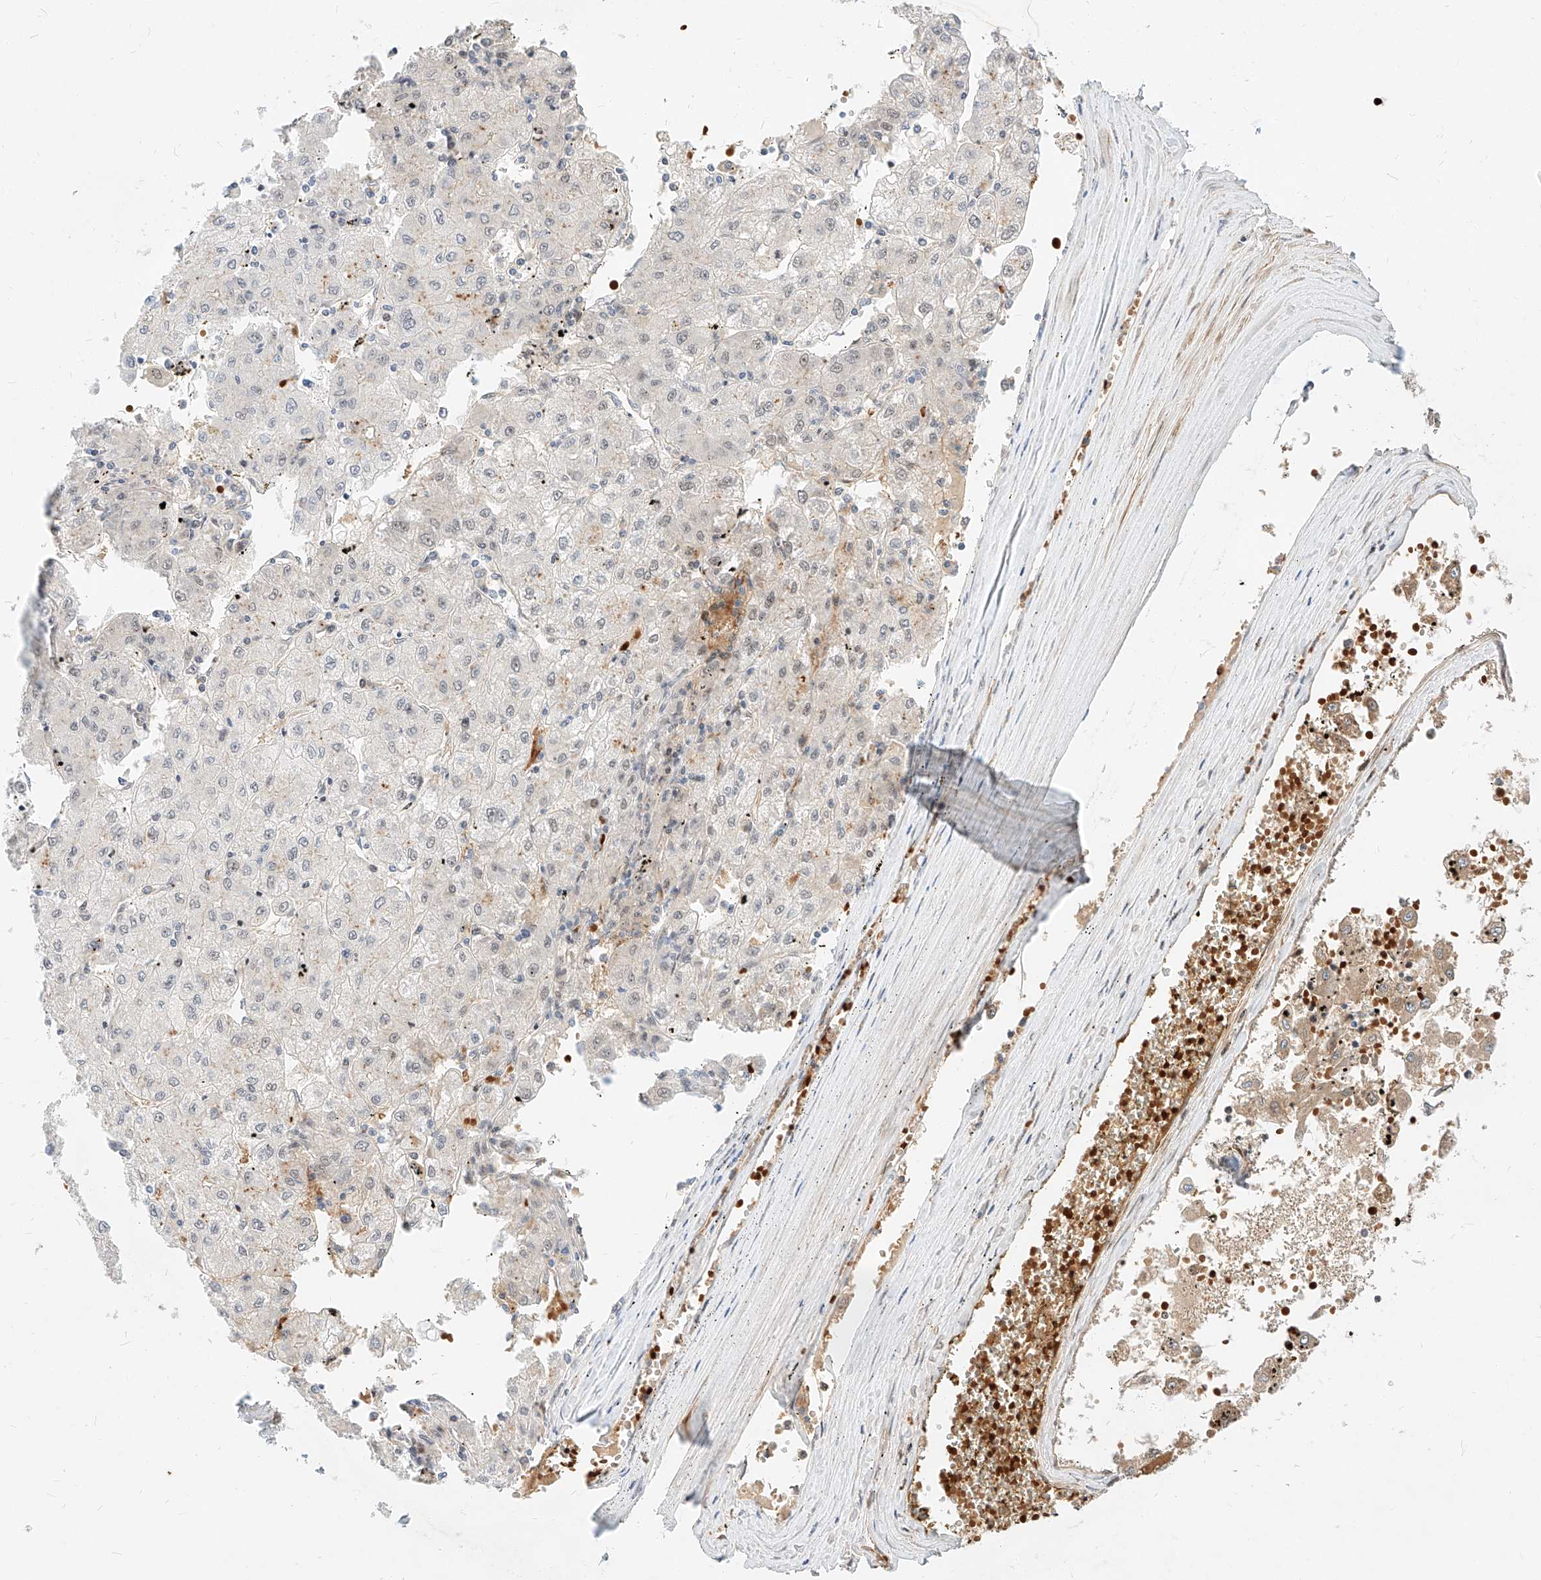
{"staining": {"intensity": "negative", "quantity": "none", "location": "none"}, "tissue": "liver cancer", "cell_type": "Tumor cells", "image_type": "cancer", "snomed": [{"axis": "morphology", "description": "Carcinoma, Hepatocellular, NOS"}, {"axis": "topography", "description": "Liver"}], "caption": "Tumor cells show no significant positivity in liver cancer.", "gene": "CBX8", "patient": {"sex": "male", "age": 72}}